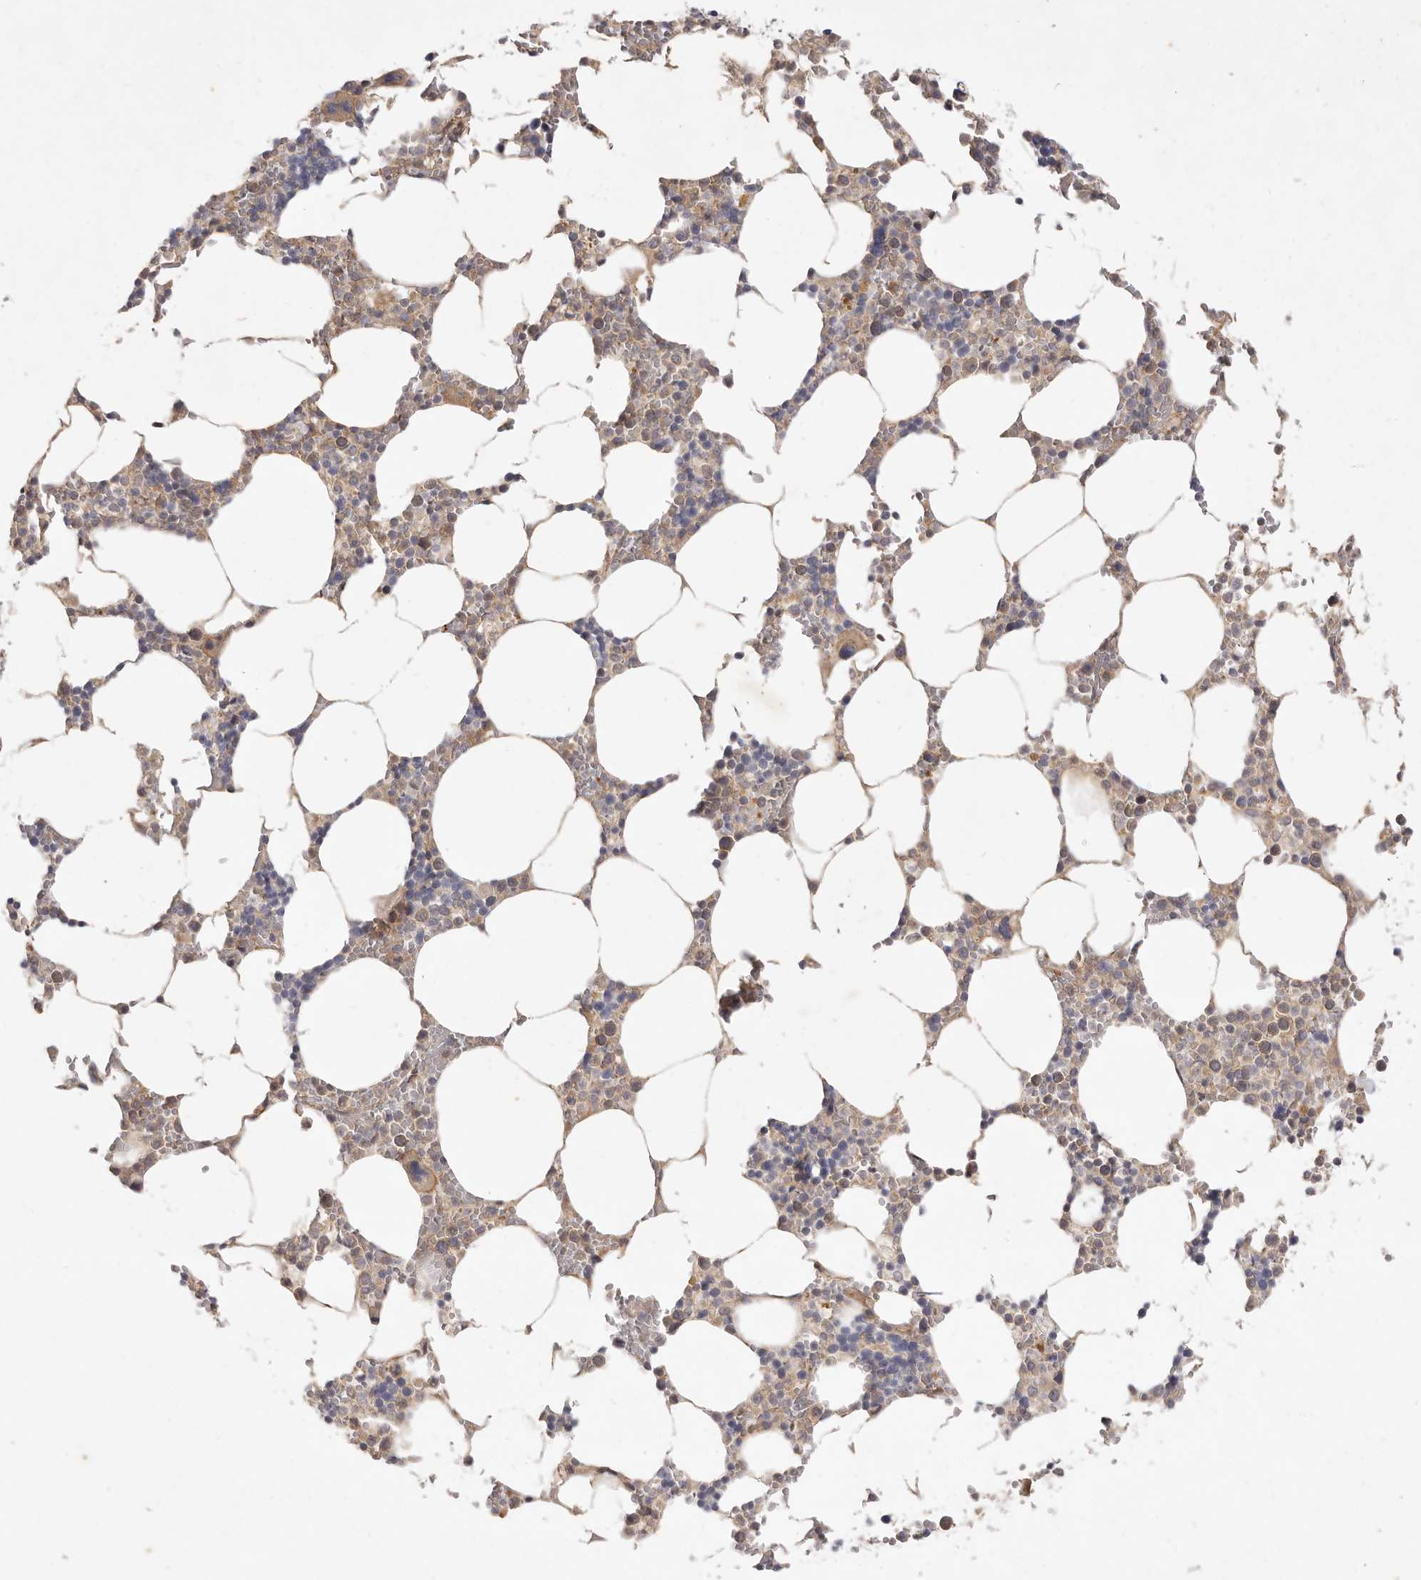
{"staining": {"intensity": "weak", "quantity": ">75%", "location": "cytoplasmic/membranous"}, "tissue": "bone marrow", "cell_type": "Hematopoietic cells", "image_type": "normal", "snomed": [{"axis": "morphology", "description": "Normal tissue, NOS"}, {"axis": "topography", "description": "Bone marrow"}], "caption": "An immunohistochemistry histopathology image of unremarkable tissue is shown. Protein staining in brown shows weak cytoplasmic/membranous positivity in bone marrow within hematopoietic cells. (brown staining indicates protein expression, while blue staining denotes nuclei).", "gene": "ADAMTS9", "patient": {"sex": "male", "age": 70}}